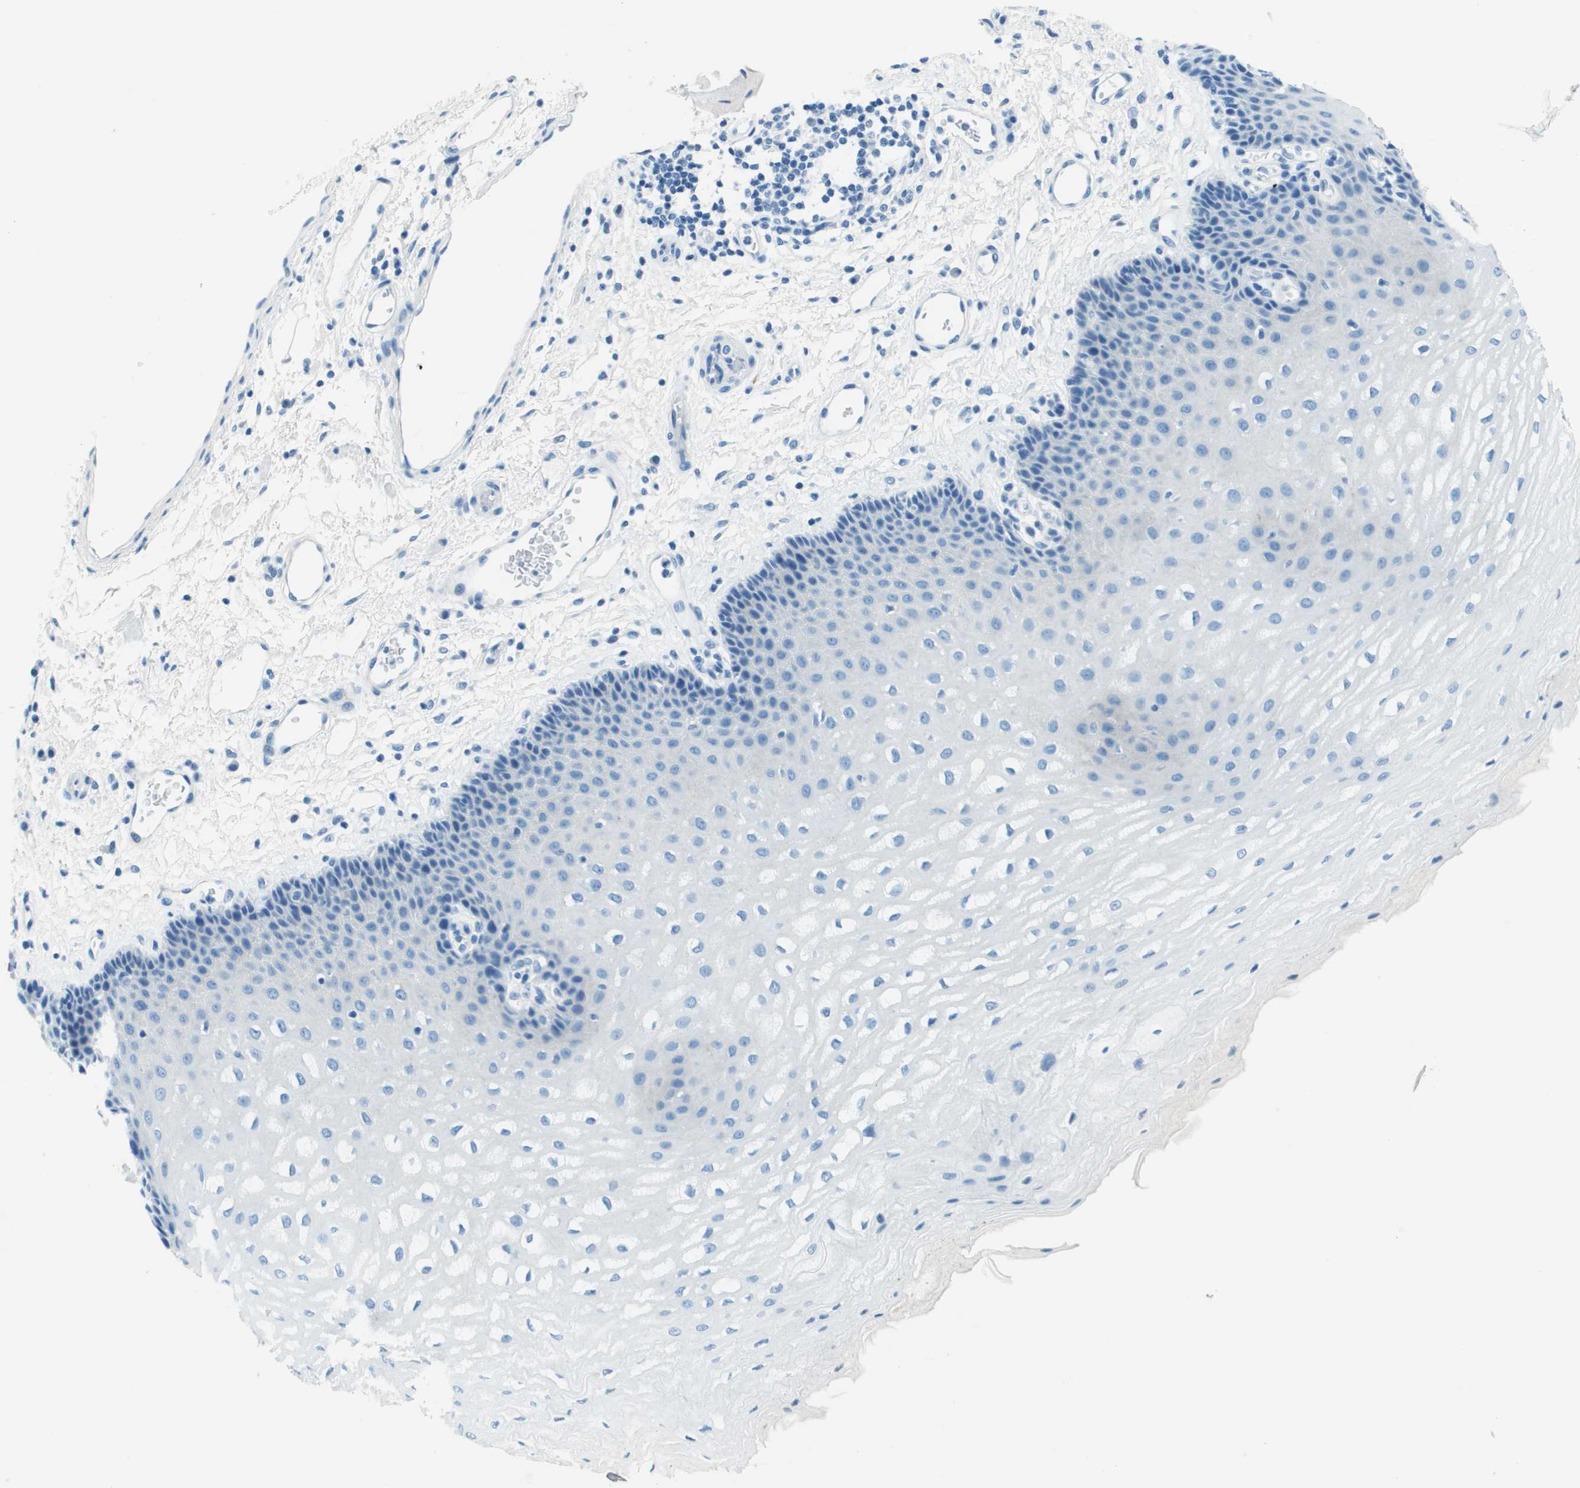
{"staining": {"intensity": "negative", "quantity": "none", "location": "none"}, "tissue": "esophagus", "cell_type": "Squamous epithelial cells", "image_type": "normal", "snomed": [{"axis": "morphology", "description": "Normal tissue, NOS"}, {"axis": "topography", "description": "Esophagus"}], "caption": "DAB (3,3'-diaminobenzidine) immunohistochemical staining of normal esophagus demonstrates no significant expression in squamous epithelial cells.", "gene": "SLC16A10", "patient": {"sex": "male", "age": 54}}